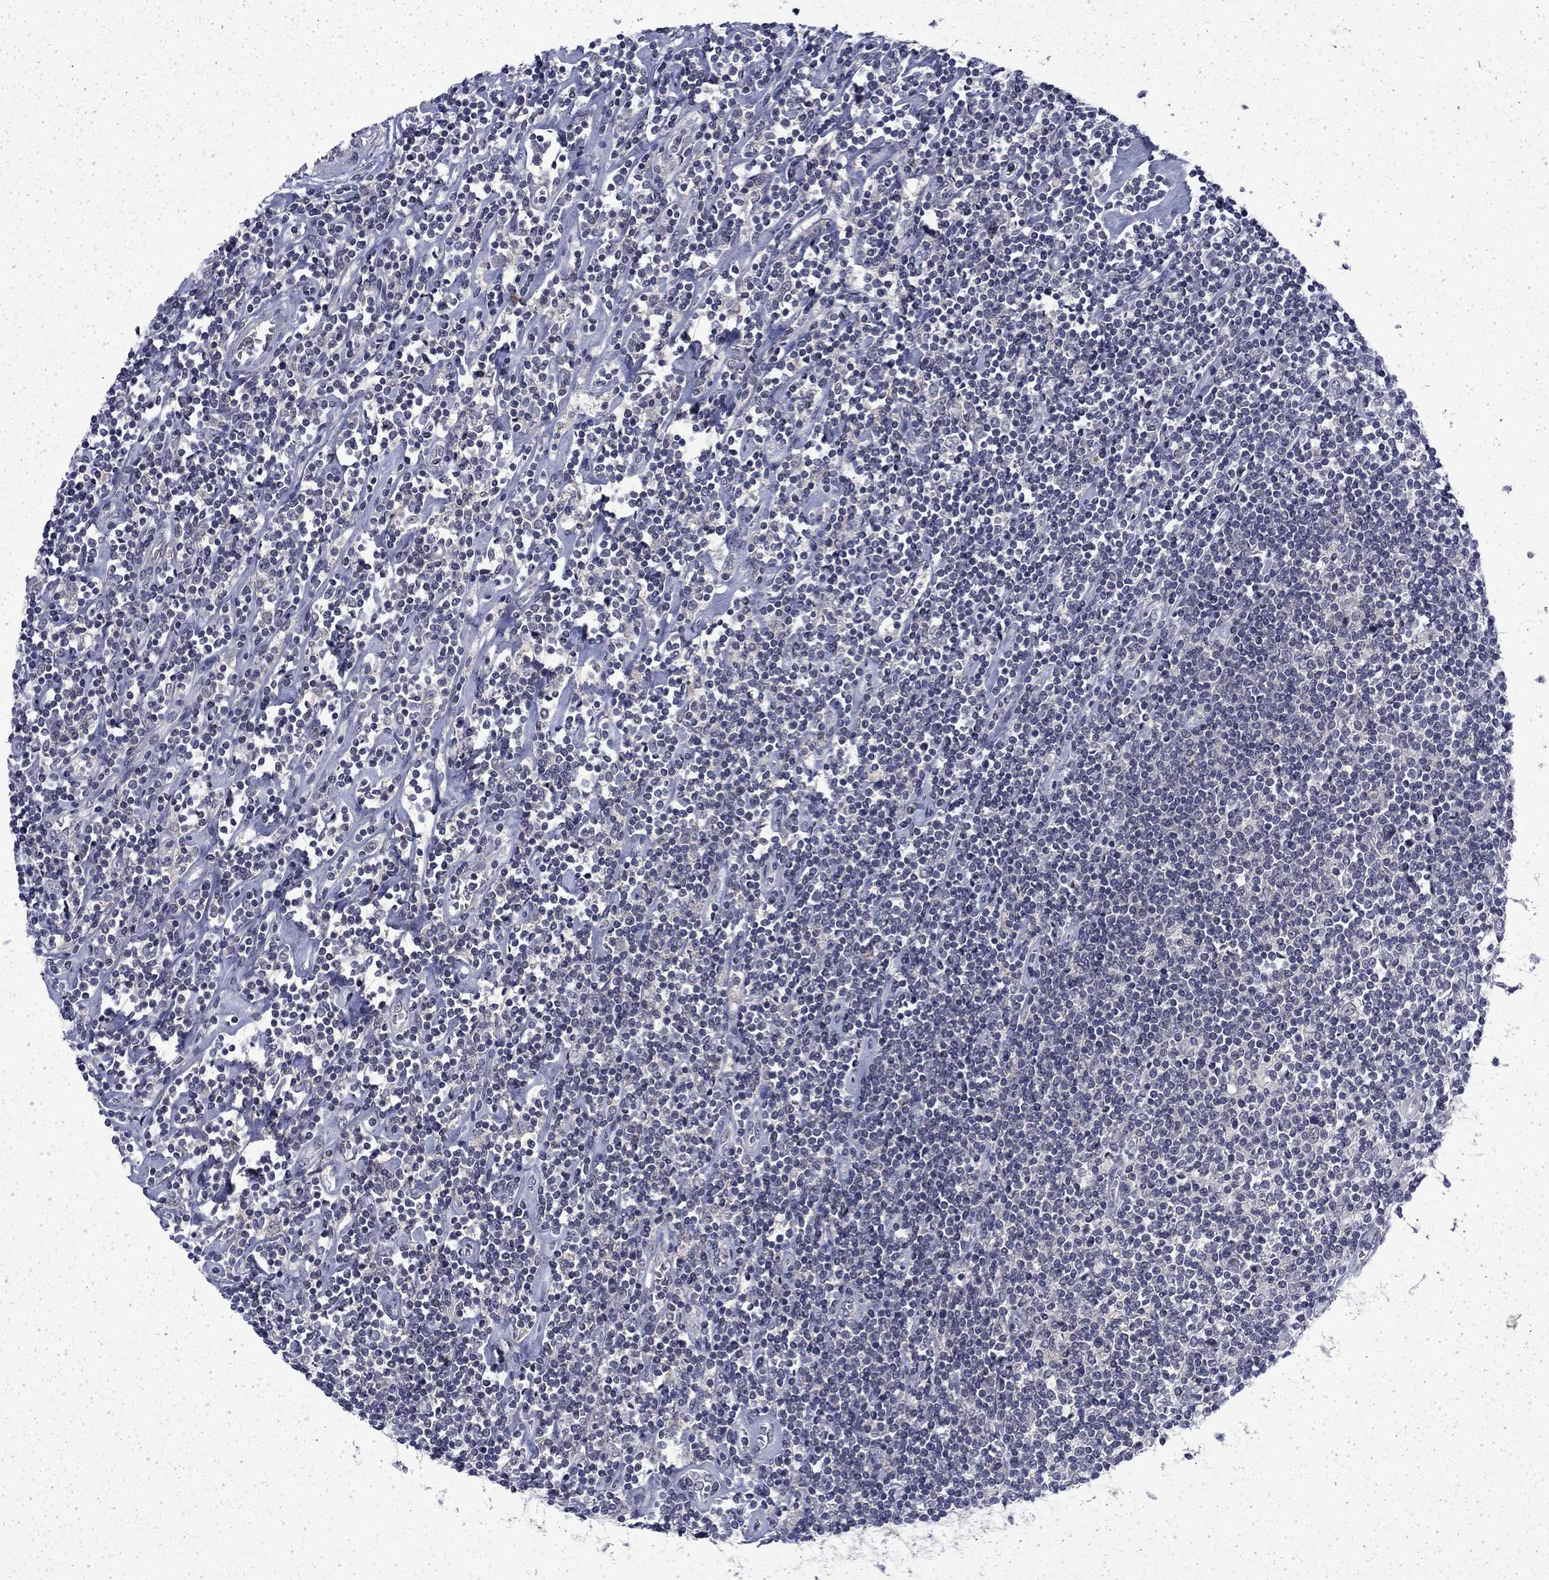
{"staining": {"intensity": "negative", "quantity": "none", "location": "none"}, "tissue": "lymphoma", "cell_type": "Tumor cells", "image_type": "cancer", "snomed": [{"axis": "morphology", "description": "Hodgkin's disease, NOS"}, {"axis": "topography", "description": "Lymph node"}], "caption": "The immunohistochemistry histopathology image has no significant staining in tumor cells of lymphoma tissue.", "gene": "CHAT", "patient": {"sex": "male", "age": 40}}